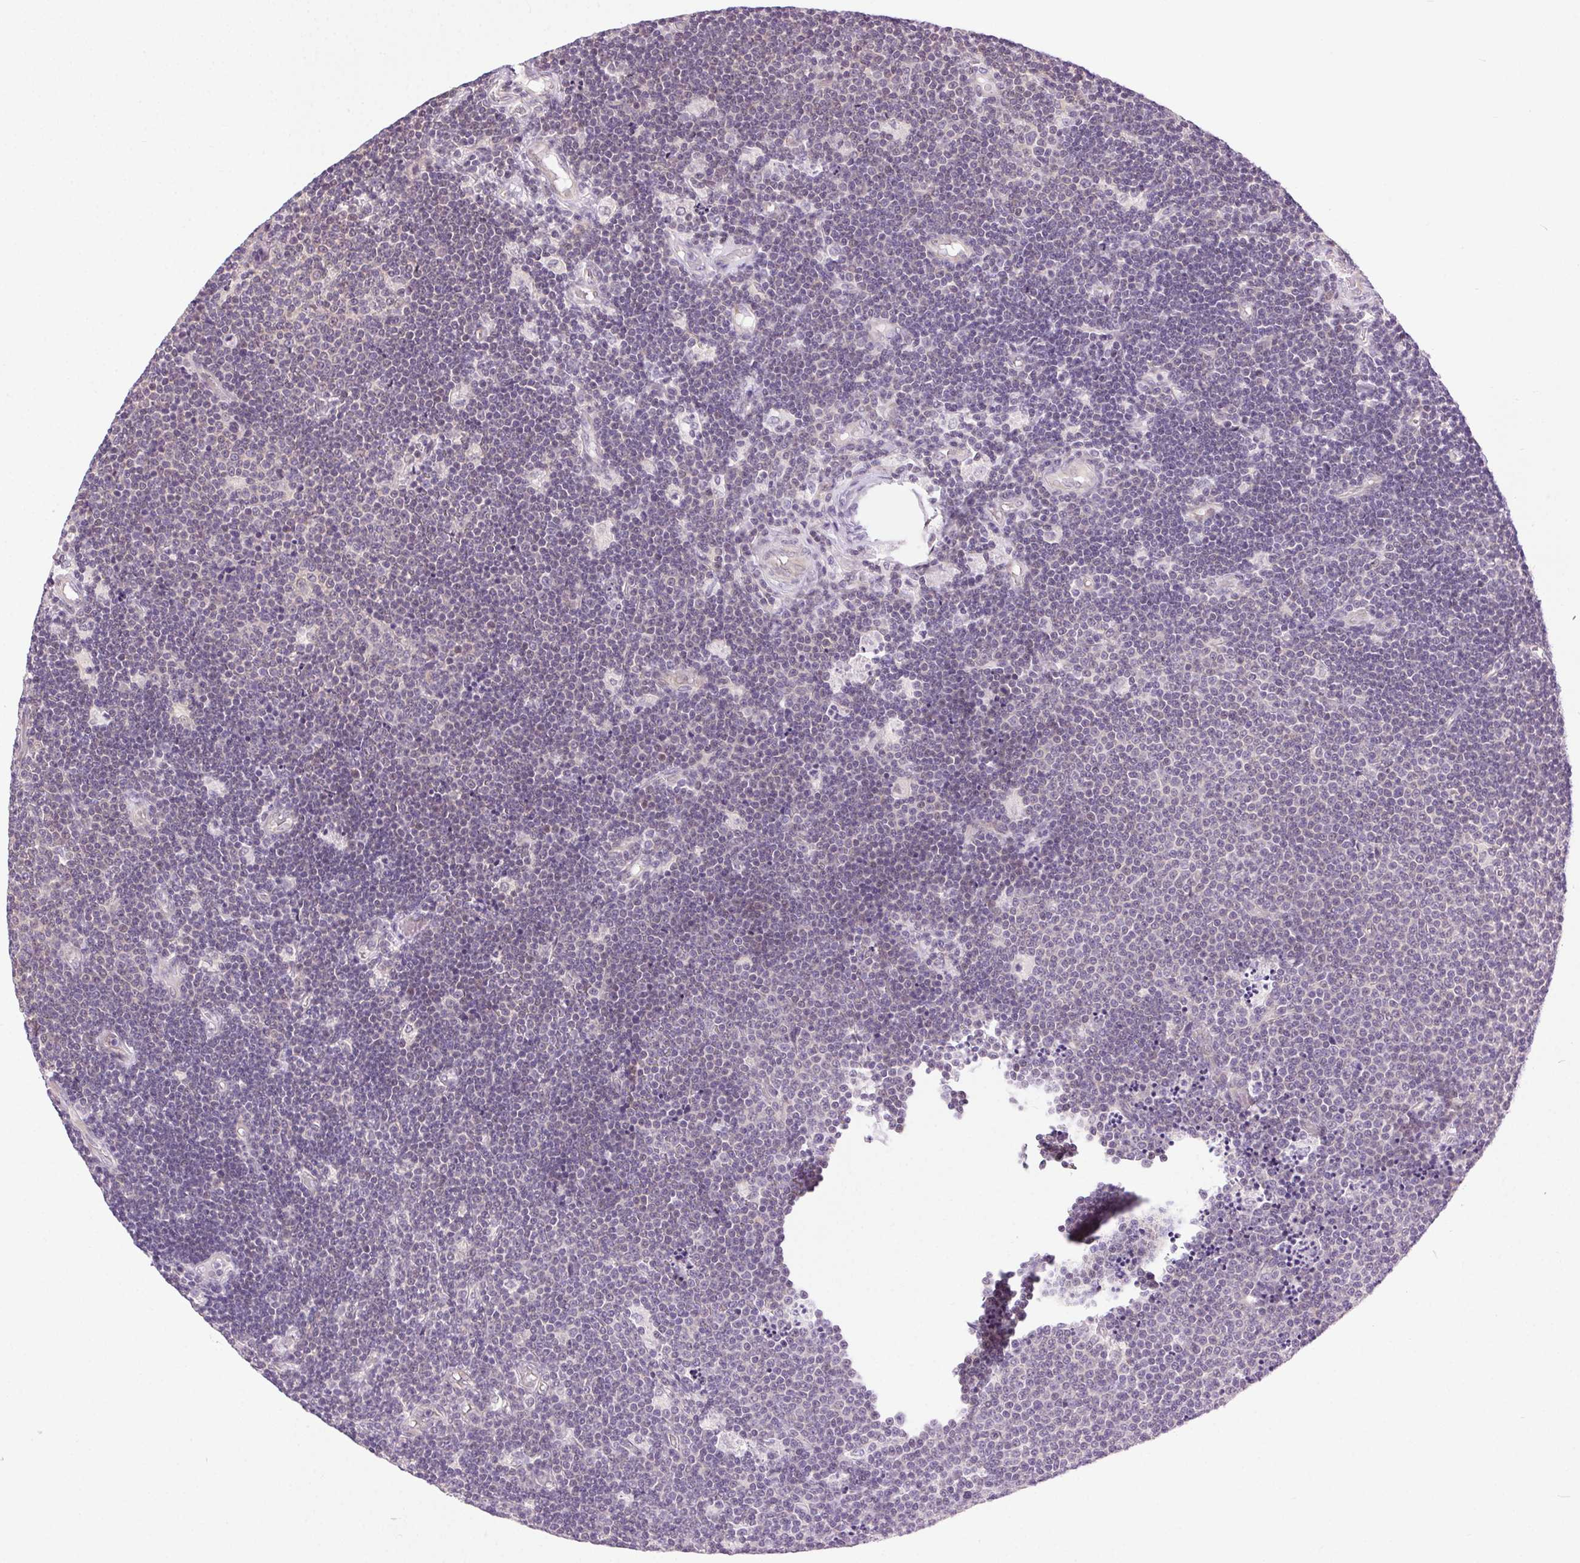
{"staining": {"intensity": "negative", "quantity": "none", "location": "none"}, "tissue": "lymphoma", "cell_type": "Tumor cells", "image_type": "cancer", "snomed": [{"axis": "morphology", "description": "Malignant lymphoma, non-Hodgkin's type, Low grade"}, {"axis": "topography", "description": "Brain"}], "caption": "High magnification brightfield microscopy of low-grade malignant lymphoma, non-Hodgkin's type stained with DAB (brown) and counterstained with hematoxylin (blue): tumor cells show no significant positivity. Brightfield microscopy of immunohistochemistry (IHC) stained with DAB (3,3'-diaminobenzidine) (brown) and hematoxylin (blue), captured at high magnification.", "gene": "SYT11", "patient": {"sex": "female", "age": 66}}